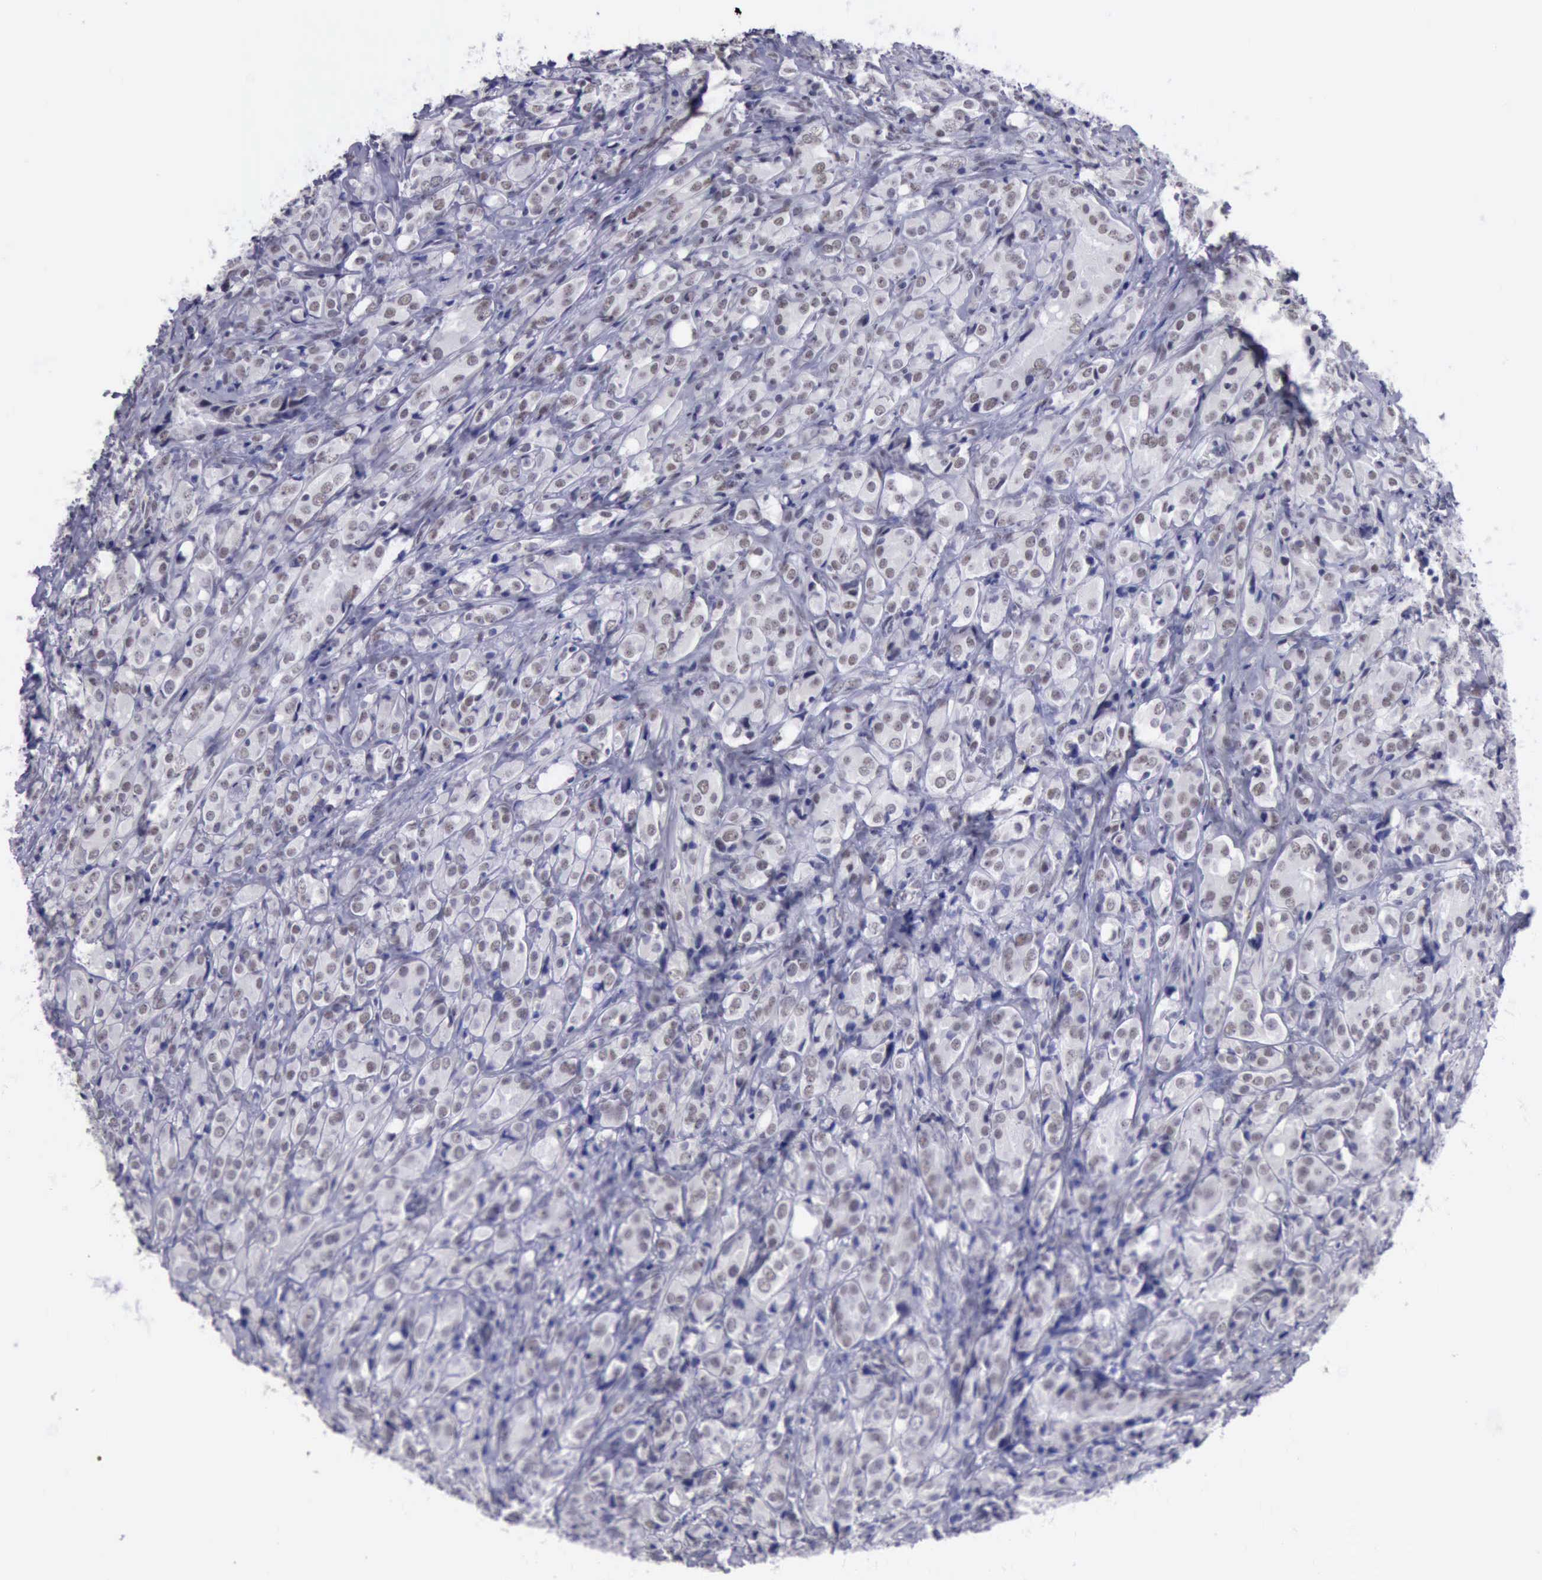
{"staining": {"intensity": "weak", "quantity": "<25%", "location": "nuclear"}, "tissue": "prostate cancer", "cell_type": "Tumor cells", "image_type": "cancer", "snomed": [{"axis": "morphology", "description": "Adenocarcinoma, High grade"}, {"axis": "topography", "description": "Prostate"}], "caption": "Immunohistochemistry (IHC) histopathology image of neoplastic tissue: adenocarcinoma (high-grade) (prostate) stained with DAB displays no significant protein expression in tumor cells. The staining is performed using DAB (3,3'-diaminobenzidine) brown chromogen with nuclei counter-stained in using hematoxylin.", "gene": "EP300", "patient": {"sex": "male", "age": 68}}